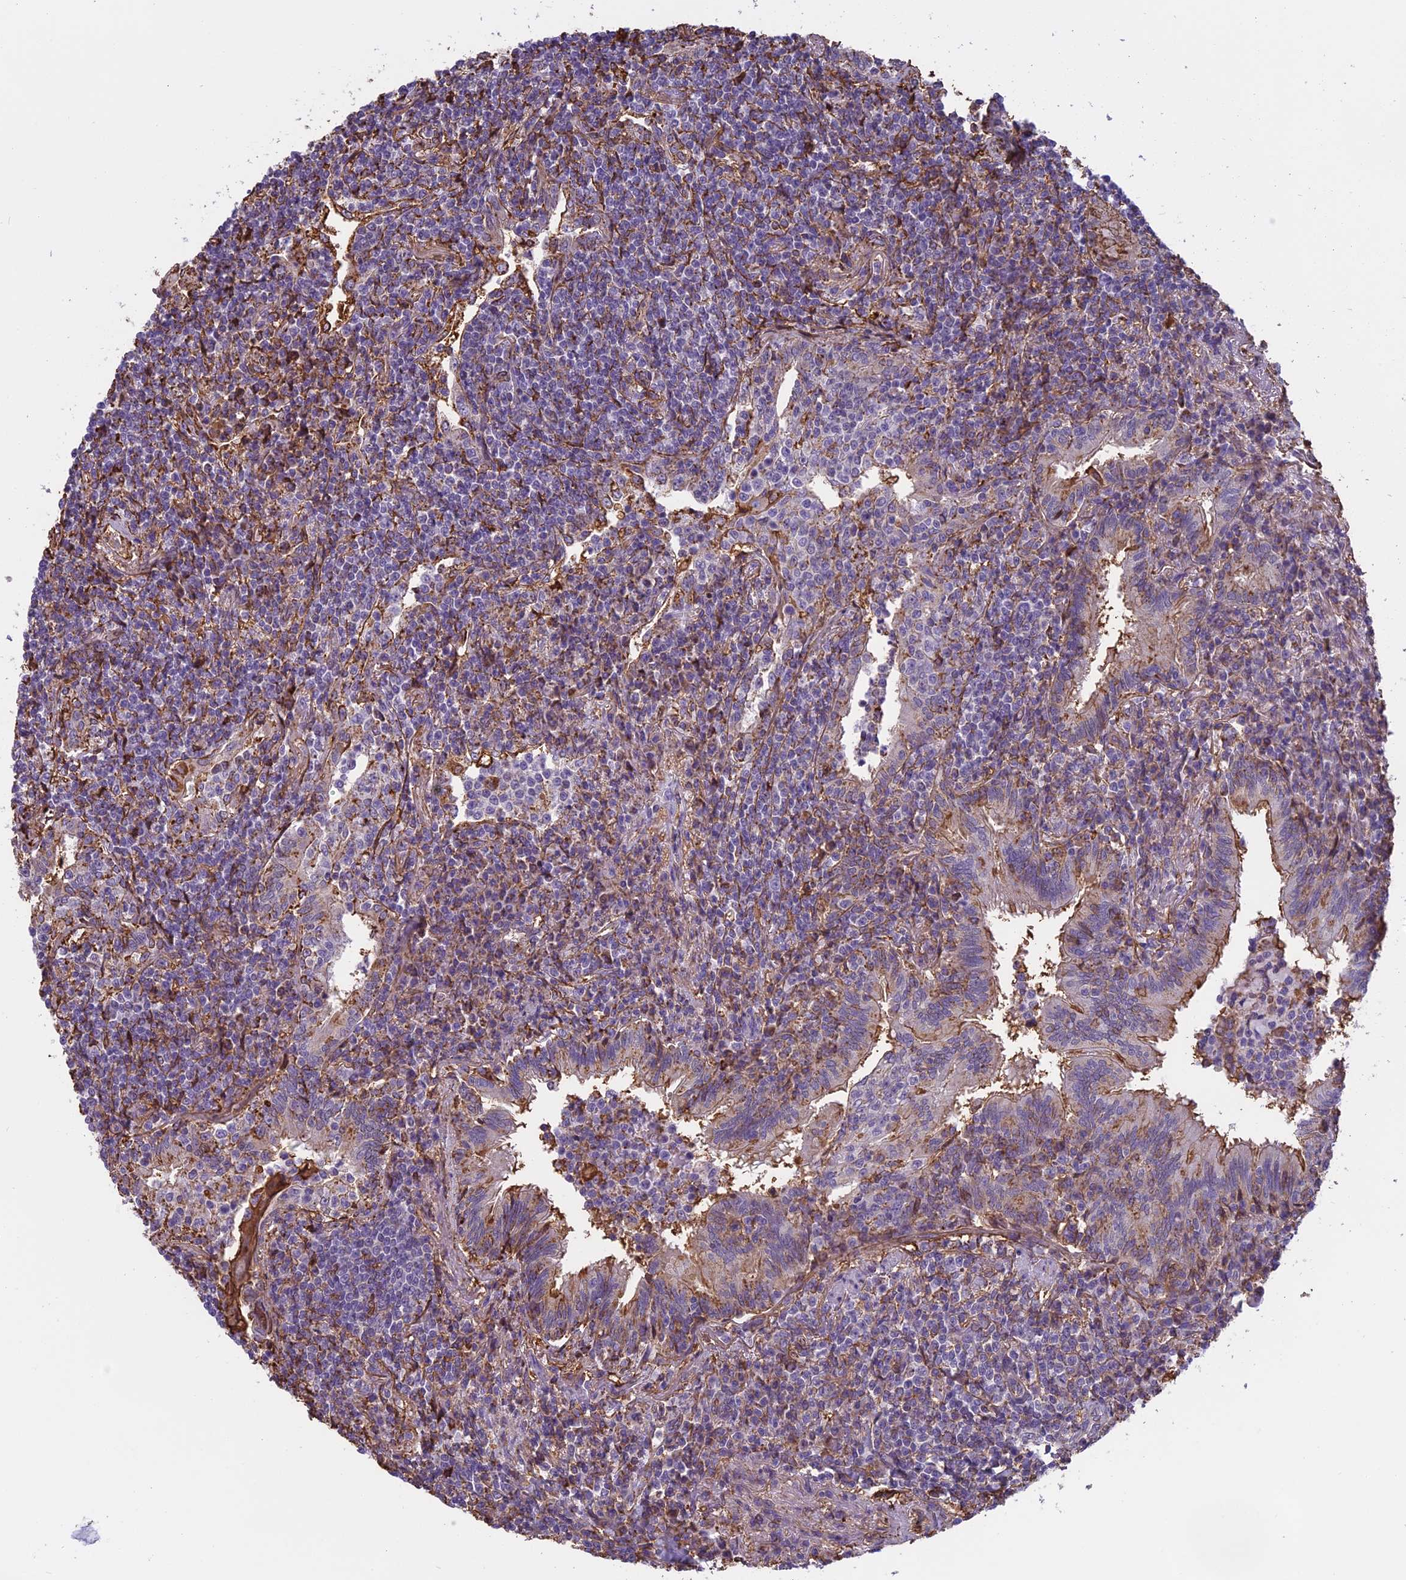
{"staining": {"intensity": "negative", "quantity": "none", "location": "none"}, "tissue": "lymphoma", "cell_type": "Tumor cells", "image_type": "cancer", "snomed": [{"axis": "morphology", "description": "Malignant lymphoma, non-Hodgkin's type, Low grade"}, {"axis": "topography", "description": "Lung"}], "caption": "Low-grade malignant lymphoma, non-Hodgkin's type stained for a protein using immunohistochemistry (IHC) shows no staining tumor cells.", "gene": "TMEM255B", "patient": {"sex": "female", "age": 71}}